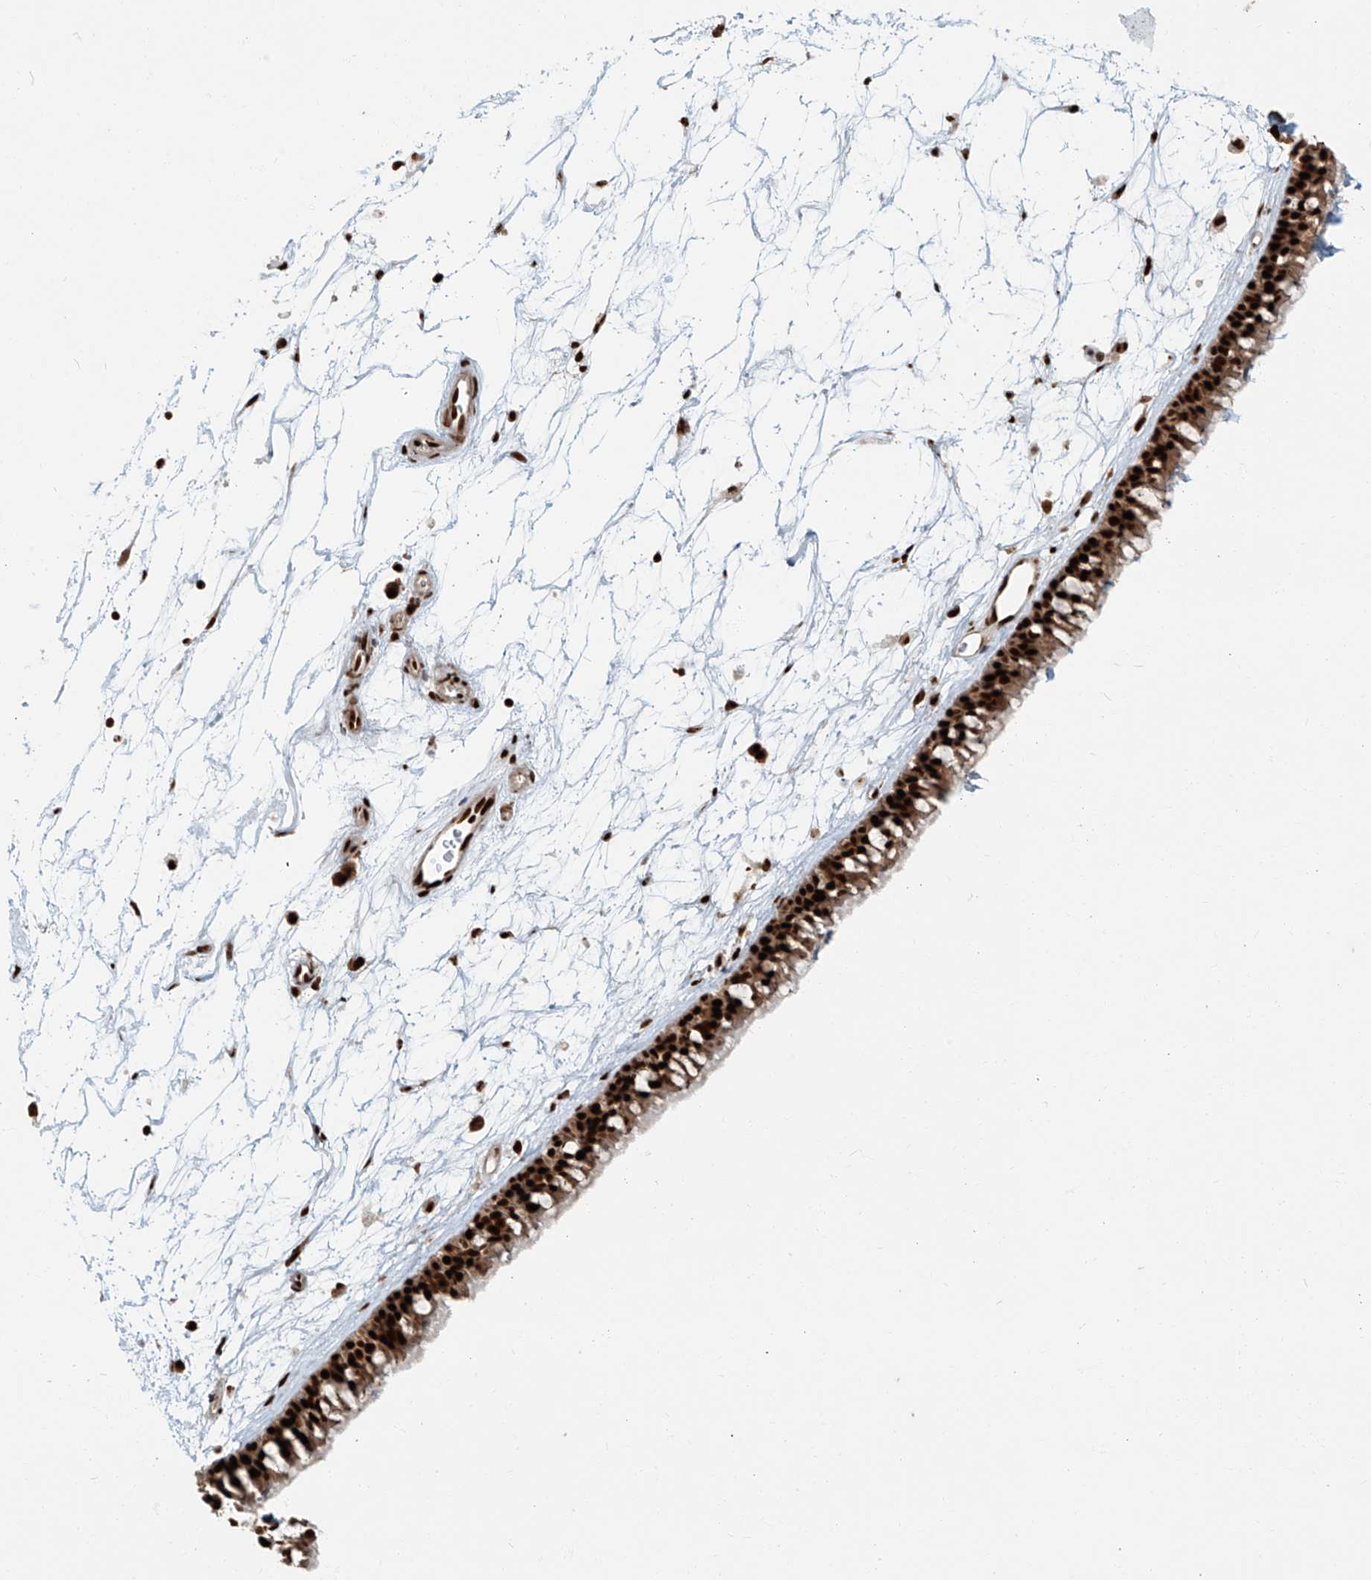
{"staining": {"intensity": "strong", "quantity": ">75%", "location": "nuclear"}, "tissue": "nasopharynx", "cell_type": "Respiratory epithelial cells", "image_type": "normal", "snomed": [{"axis": "morphology", "description": "Normal tissue, NOS"}, {"axis": "topography", "description": "Nasopharynx"}], "caption": "Immunohistochemical staining of normal human nasopharynx shows high levels of strong nuclear expression in about >75% of respiratory epithelial cells. (brown staining indicates protein expression, while blue staining denotes nuclei).", "gene": "FAM193B", "patient": {"sex": "male", "age": 64}}